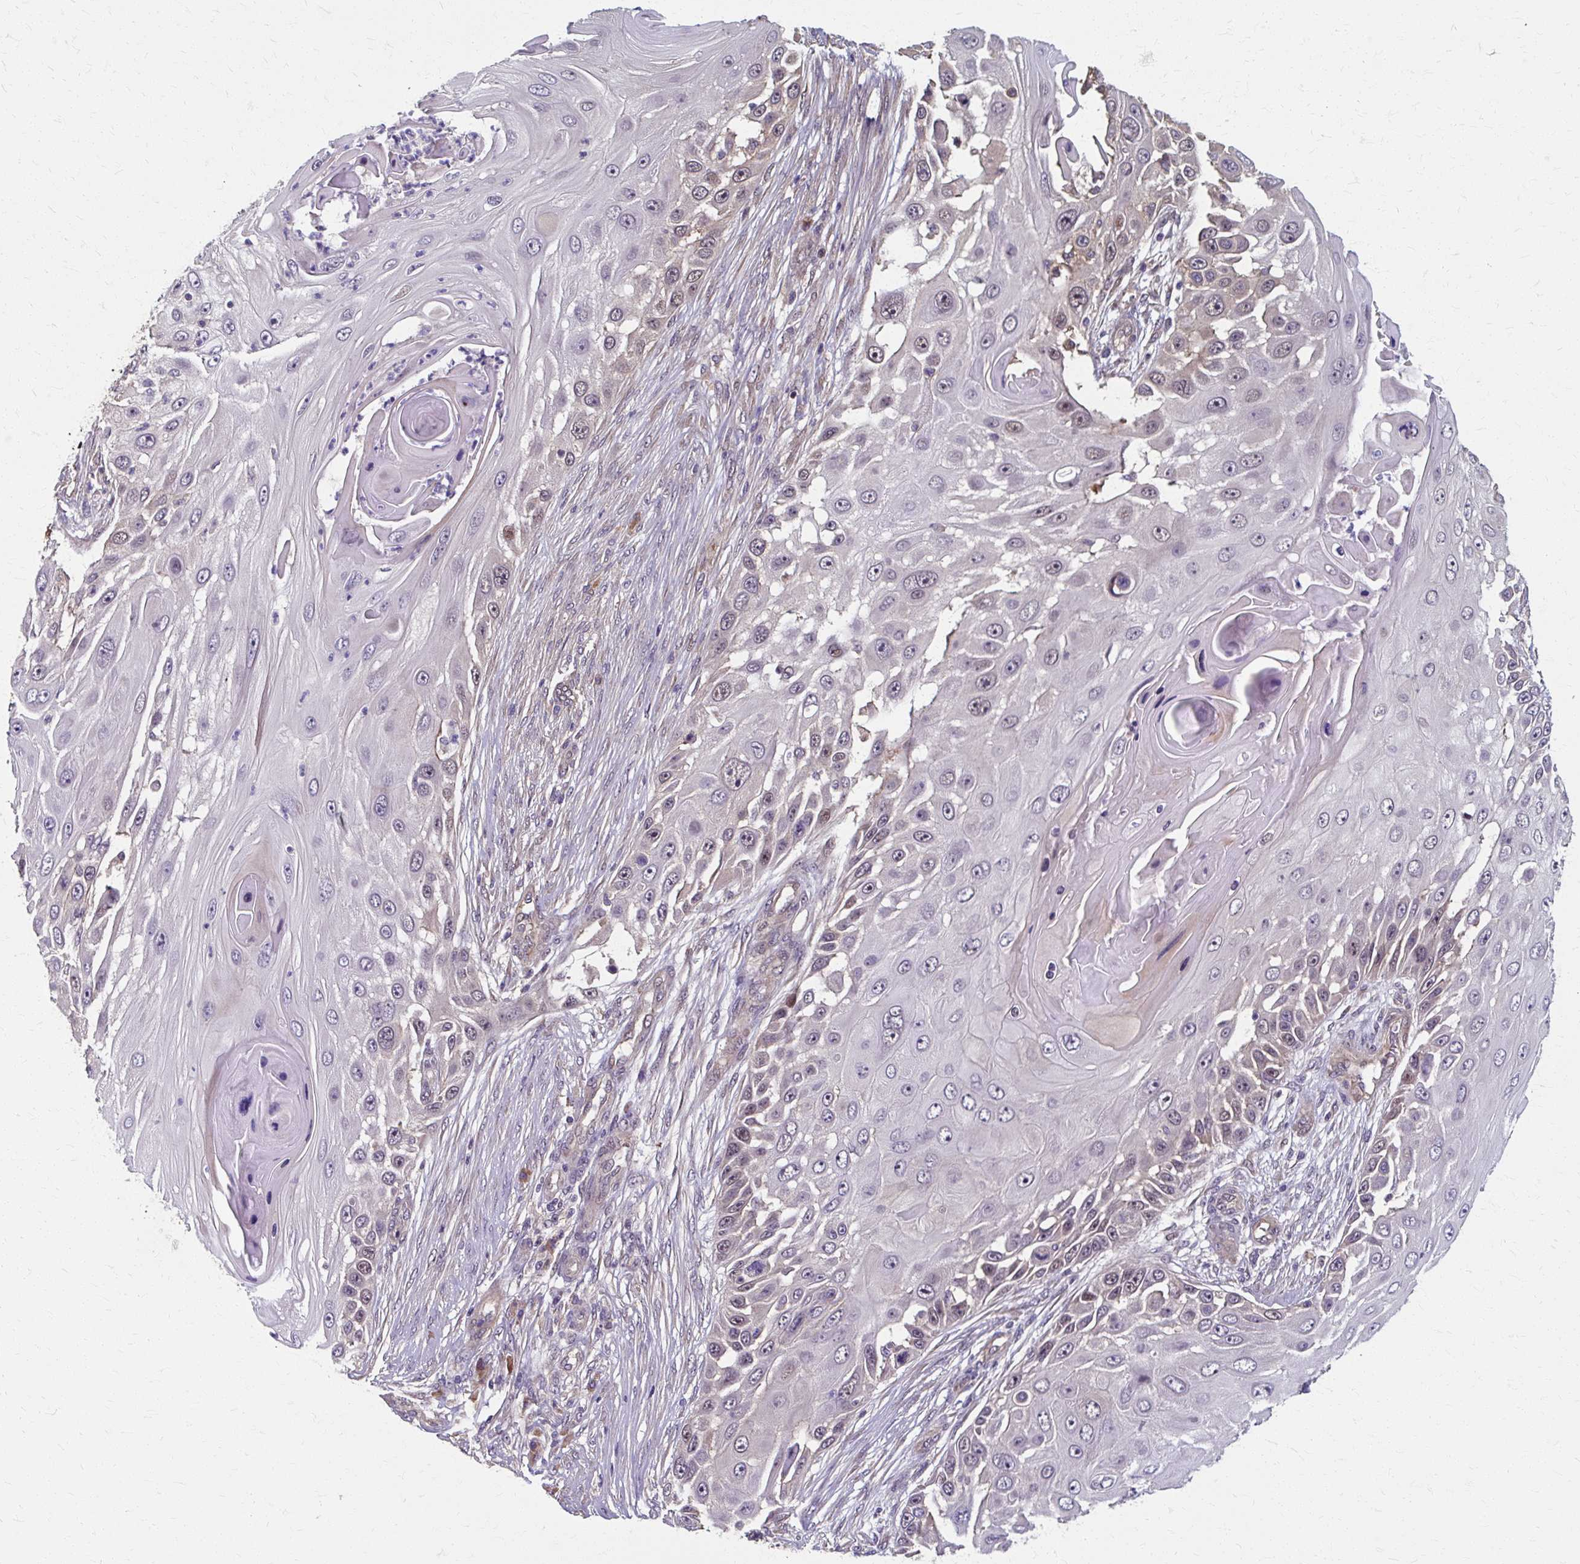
{"staining": {"intensity": "weak", "quantity": "25%-75%", "location": "nuclear"}, "tissue": "skin cancer", "cell_type": "Tumor cells", "image_type": "cancer", "snomed": [{"axis": "morphology", "description": "Squamous cell carcinoma, NOS"}, {"axis": "topography", "description": "Skin"}], "caption": "Immunohistochemistry (IHC) photomicrograph of human skin cancer stained for a protein (brown), which displays low levels of weak nuclear positivity in about 25%-75% of tumor cells.", "gene": "ZNF555", "patient": {"sex": "female", "age": 44}}